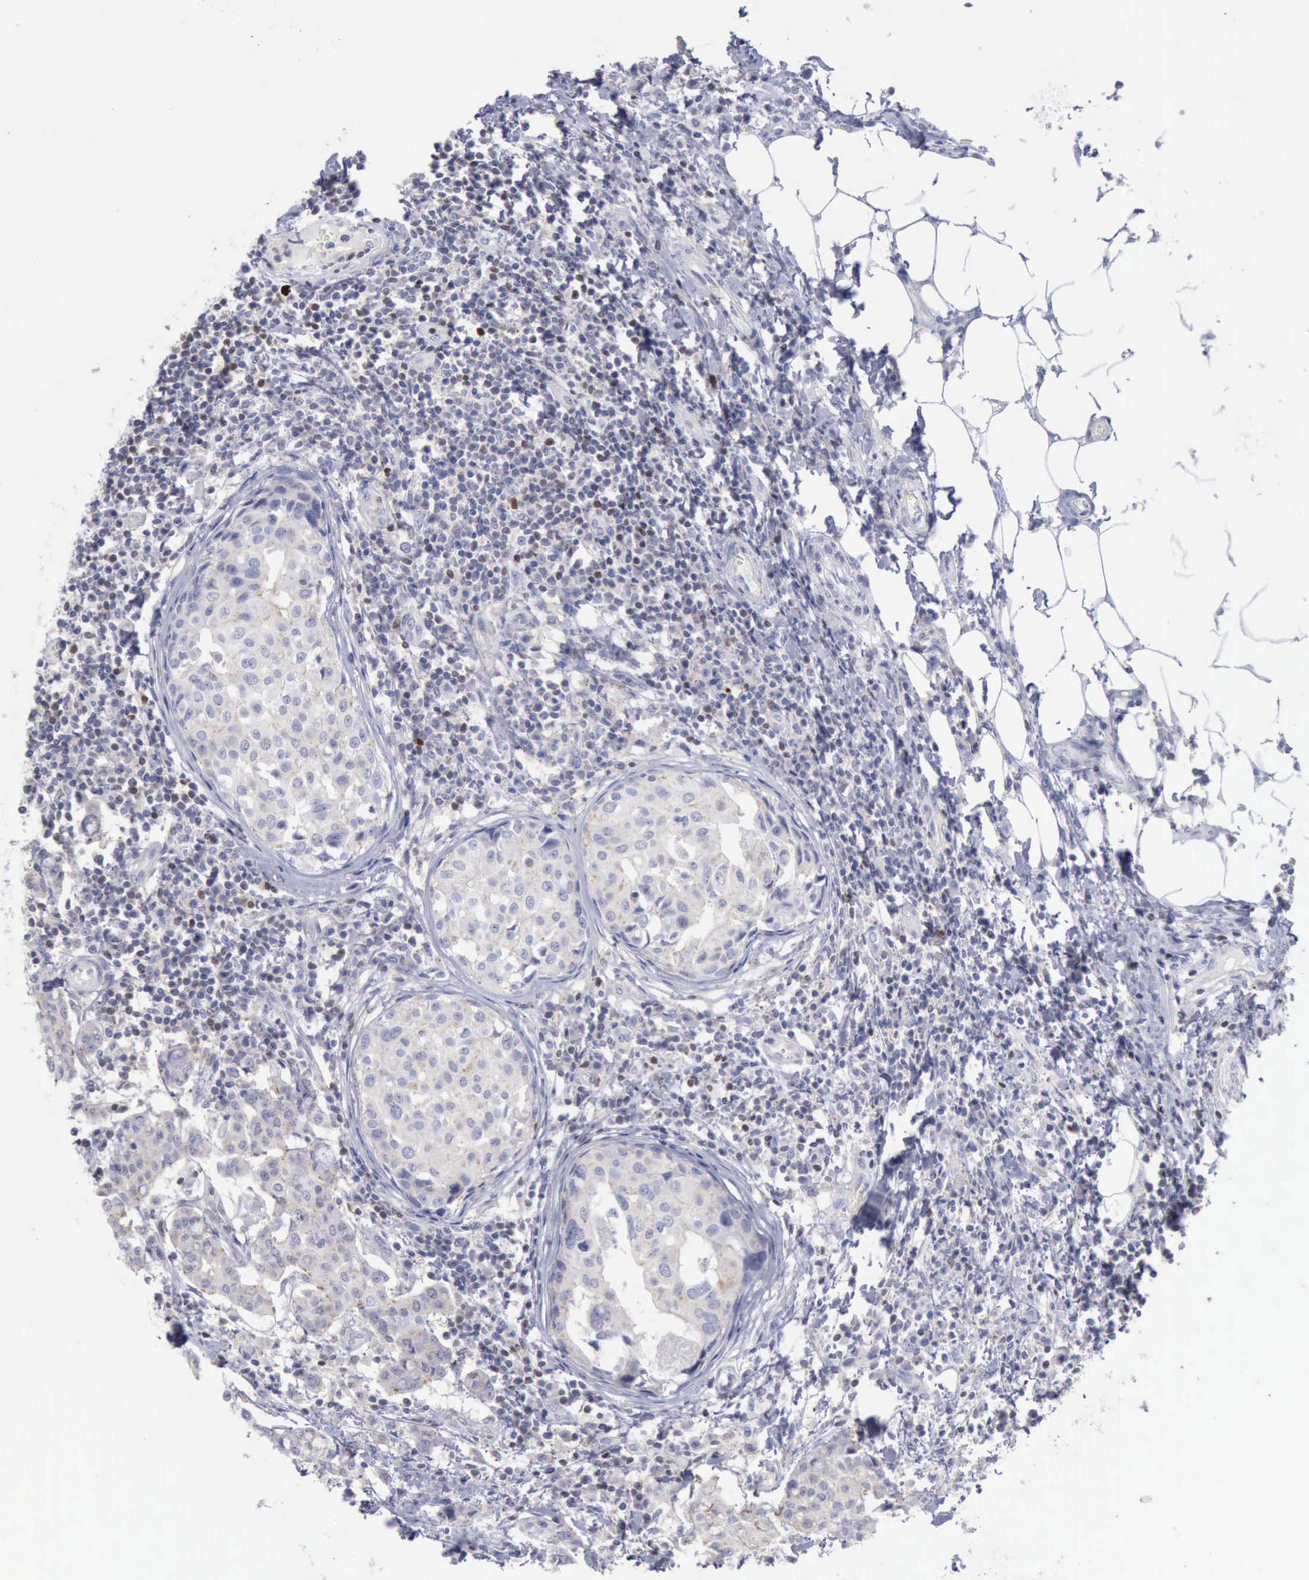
{"staining": {"intensity": "negative", "quantity": "none", "location": "none"}, "tissue": "breast cancer", "cell_type": "Tumor cells", "image_type": "cancer", "snomed": [{"axis": "morphology", "description": "Duct carcinoma"}, {"axis": "topography", "description": "Breast"}], "caption": "DAB (3,3'-diaminobenzidine) immunohistochemical staining of infiltrating ductal carcinoma (breast) exhibits no significant staining in tumor cells.", "gene": "SATB2", "patient": {"sex": "female", "age": 27}}